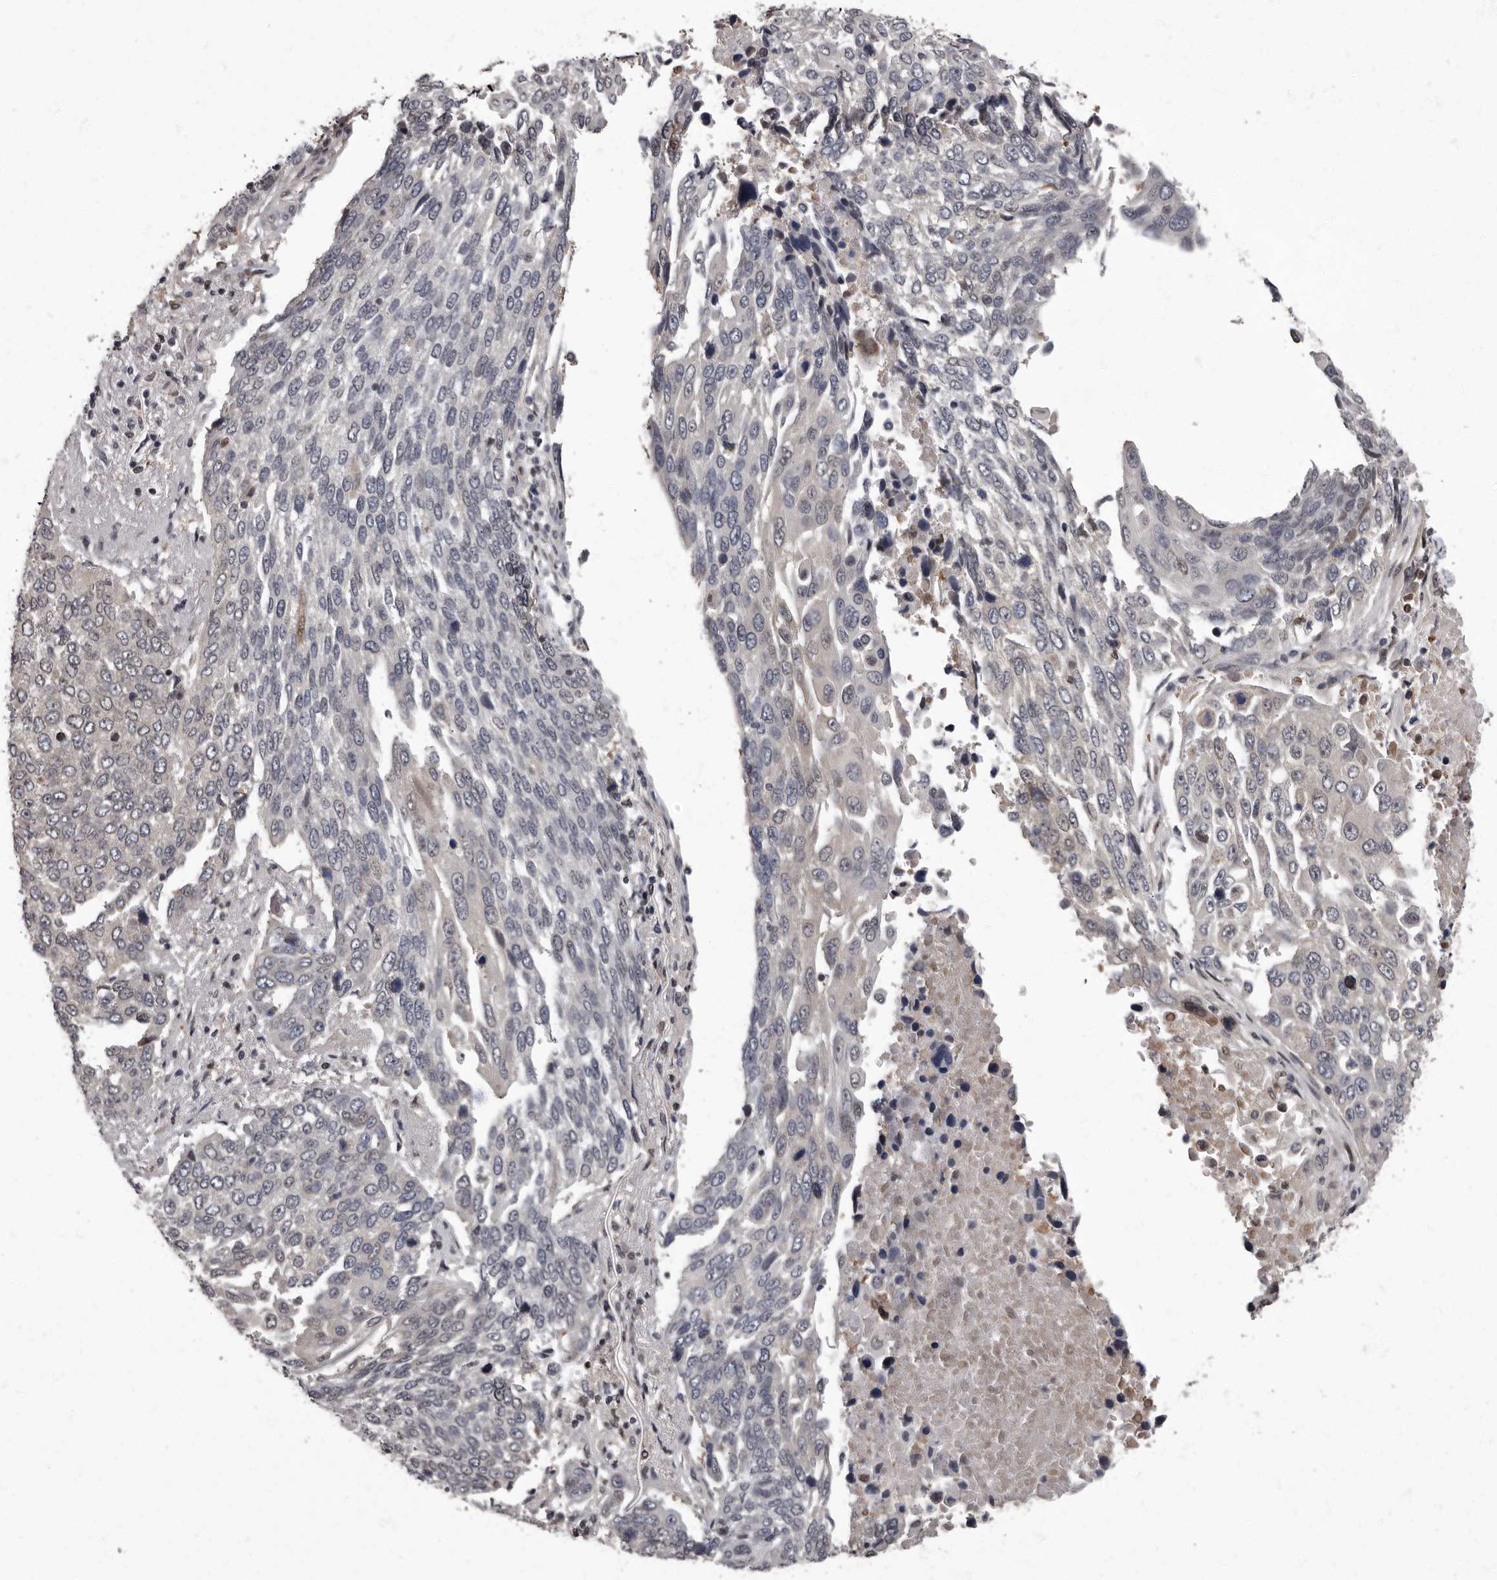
{"staining": {"intensity": "negative", "quantity": "none", "location": "none"}, "tissue": "lung cancer", "cell_type": "Tumor cells", "image_type": "cancer", "snomed": [{"axis": "morphology", "description": "Squamous cell carcinoma, NOS"}, {"axis": "topography", "description": "Lung"}], "caption": "The photomicrograph displays no staining of tumor cells in lung squamous cell carcinoma.", "gene": "C1orf50", "patient": {"sex": "male", "age": 66}}